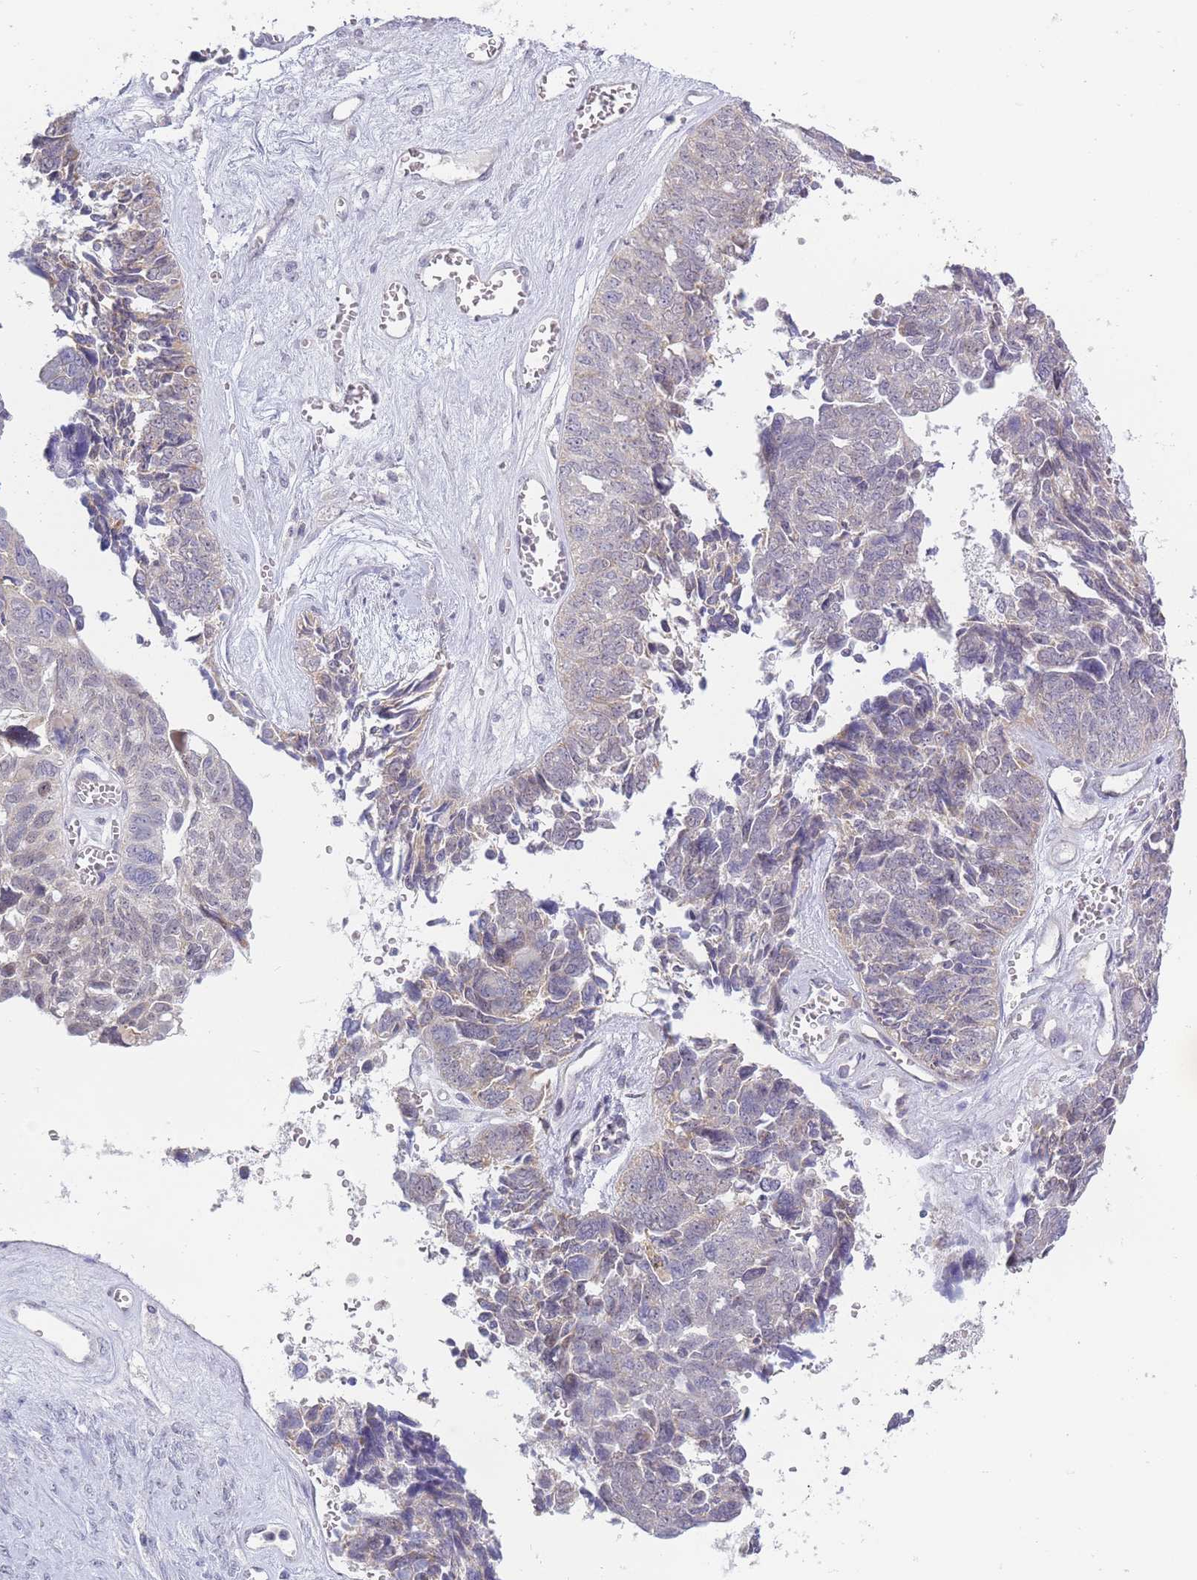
{"staining": {"intensity": "weak", "quantity": "<25%", "location": "cytoplasmic/membranous"}, "tissue": "ovarian cancer", "cell_type": "Tumor cells", "image_type": "cancer", "snomed": [{"axis": "morphology", "description": "Cystadenocarcinoma, serous, NOS"}, {"axis": "topography", "description": "Ovary"}], "caption": "A high-resolution histopathology image shows immunohistochemistry staining of ovarian cancer (serous cystadenocarcinoma), which exhibits no significant positivity in tumor cells.", "gene": "FAM227B", "patient": {"sex": "female", "age": 79}}